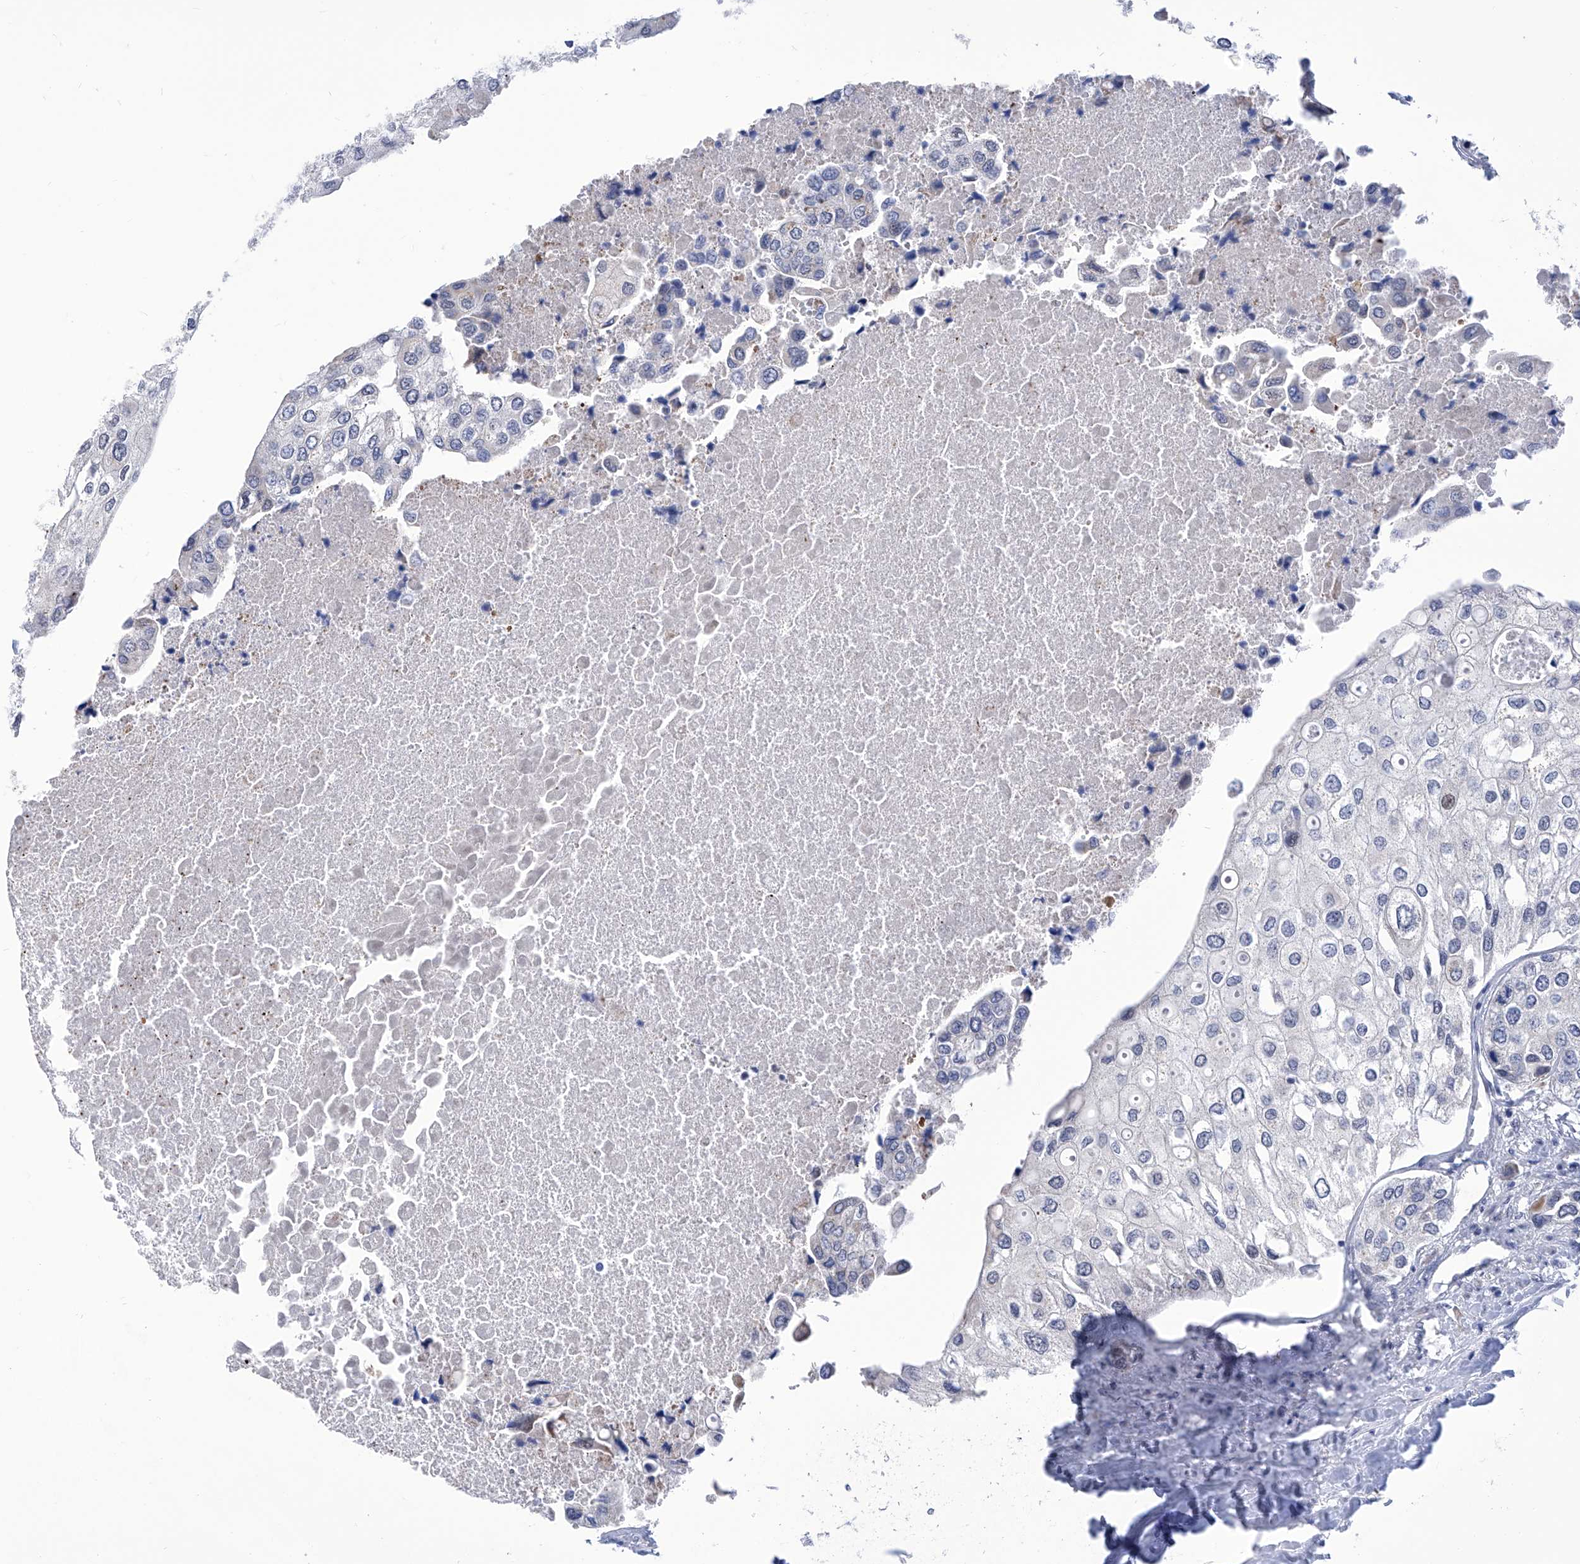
{"staining": {"intensity": "negative", "quantity": "none", "location": "none"}, "tissue": "urothelial cancer", "cell_type": "Tumor cells", "image_type": "cancer", "snomed": [{"axis": "morphology", "description": "Urothelial carcinoma, High grade"}, {"axis": "topography", "description": "Urinary bladder"}], "caption": "High-grade urothelial carcinoma was stained to show a protein in brown. There is no significant staining in tumor cells.", "gene": "SART1", "patient": {"sex": "male", "age": 64}}